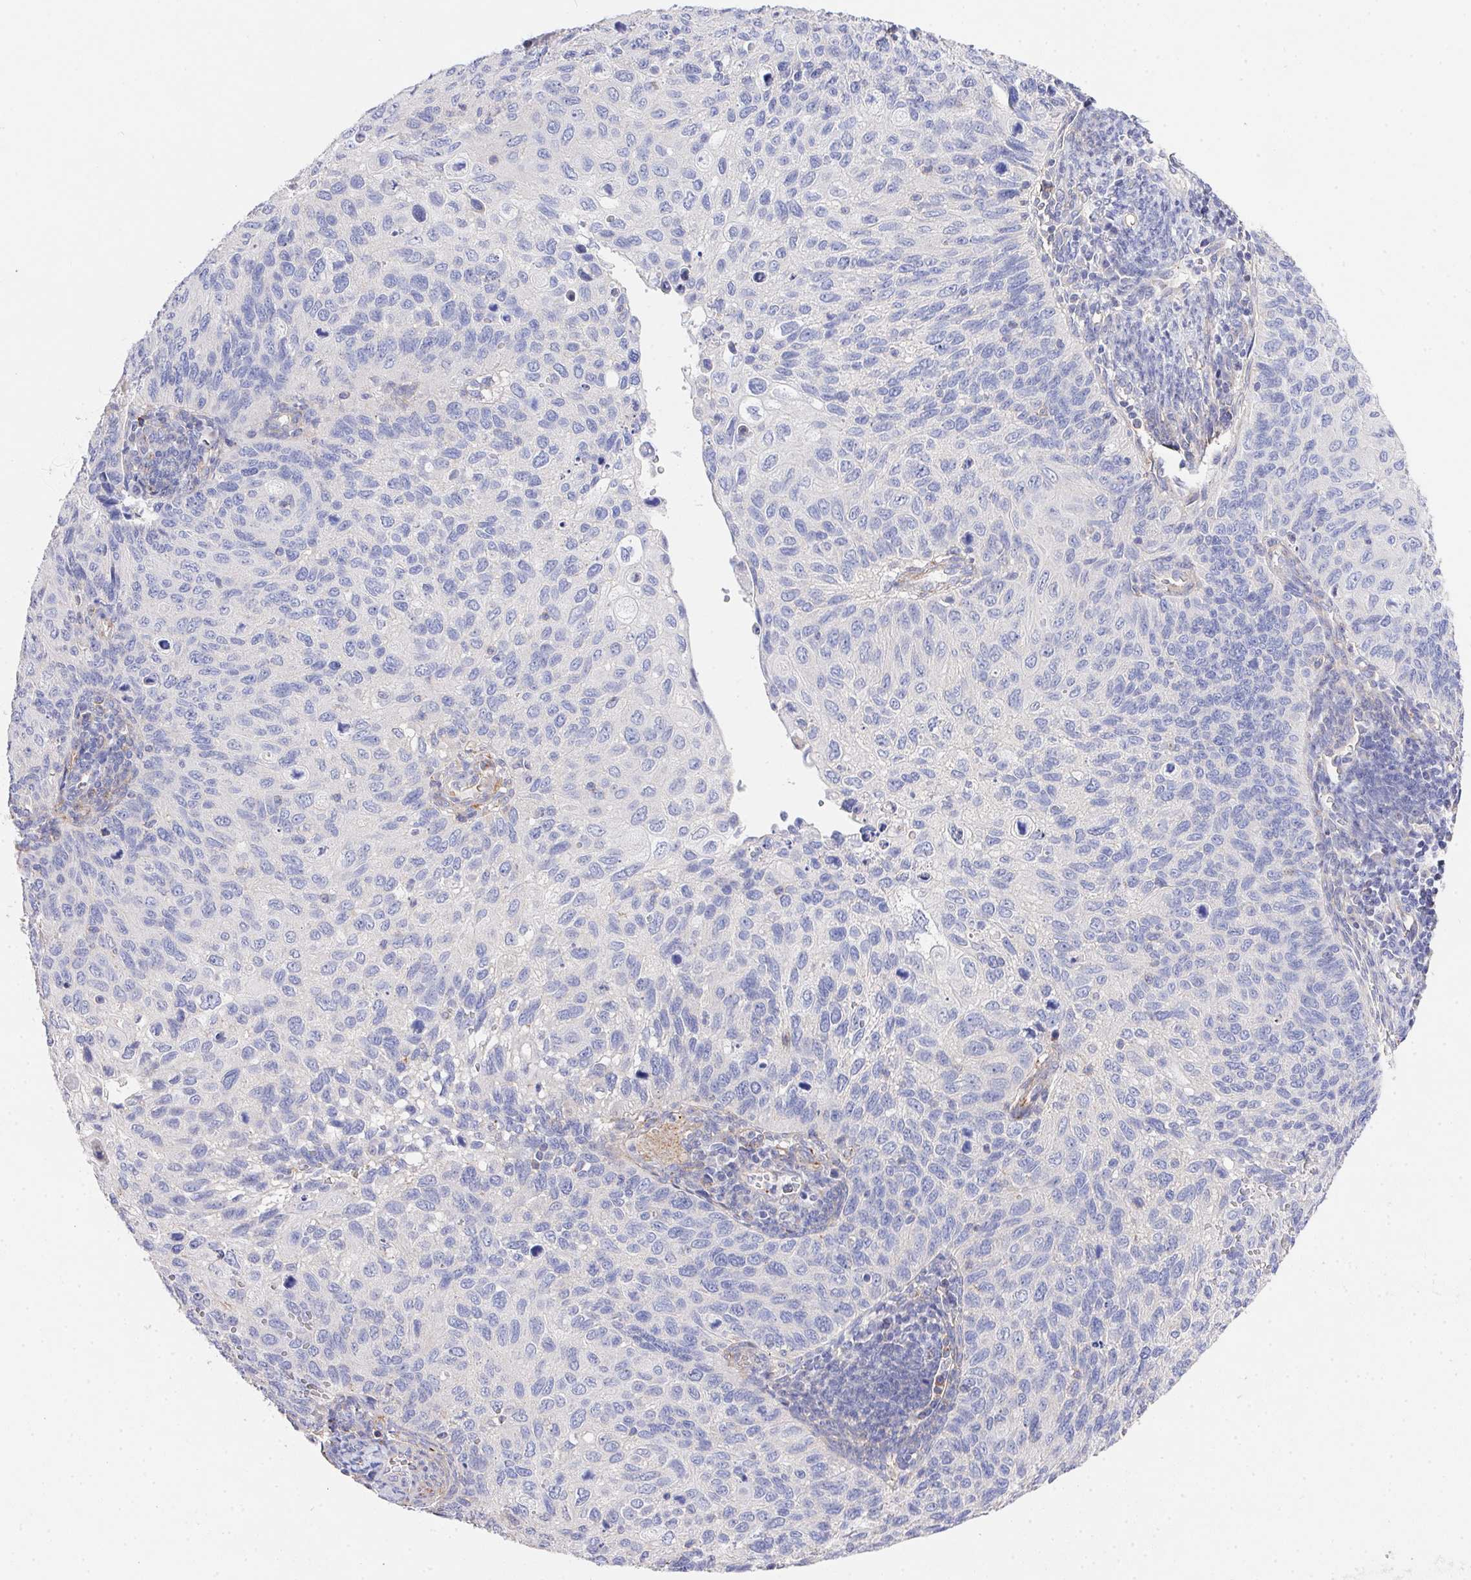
{"staining": {"intensity": "negative", "quantity": "none", "location": "none"}, "tissue": "cervical cancer", "cell_type": "Tumor cells", "image_type": "cancer", "snomed": [{"axis": "morphology", "description": "Squamous cell carcinoma, NOS"}, {"axis": "topography", "description": "Cervix"}], "caption": "This histopathology image is of cervical cancer stained with immunohistochemistry to label a protein in brown with the nuclei are counter-stained blue. There is no staining in tumor cells.", "gene": "PRG3", "patient": {"sex": "female", "age": 70}}